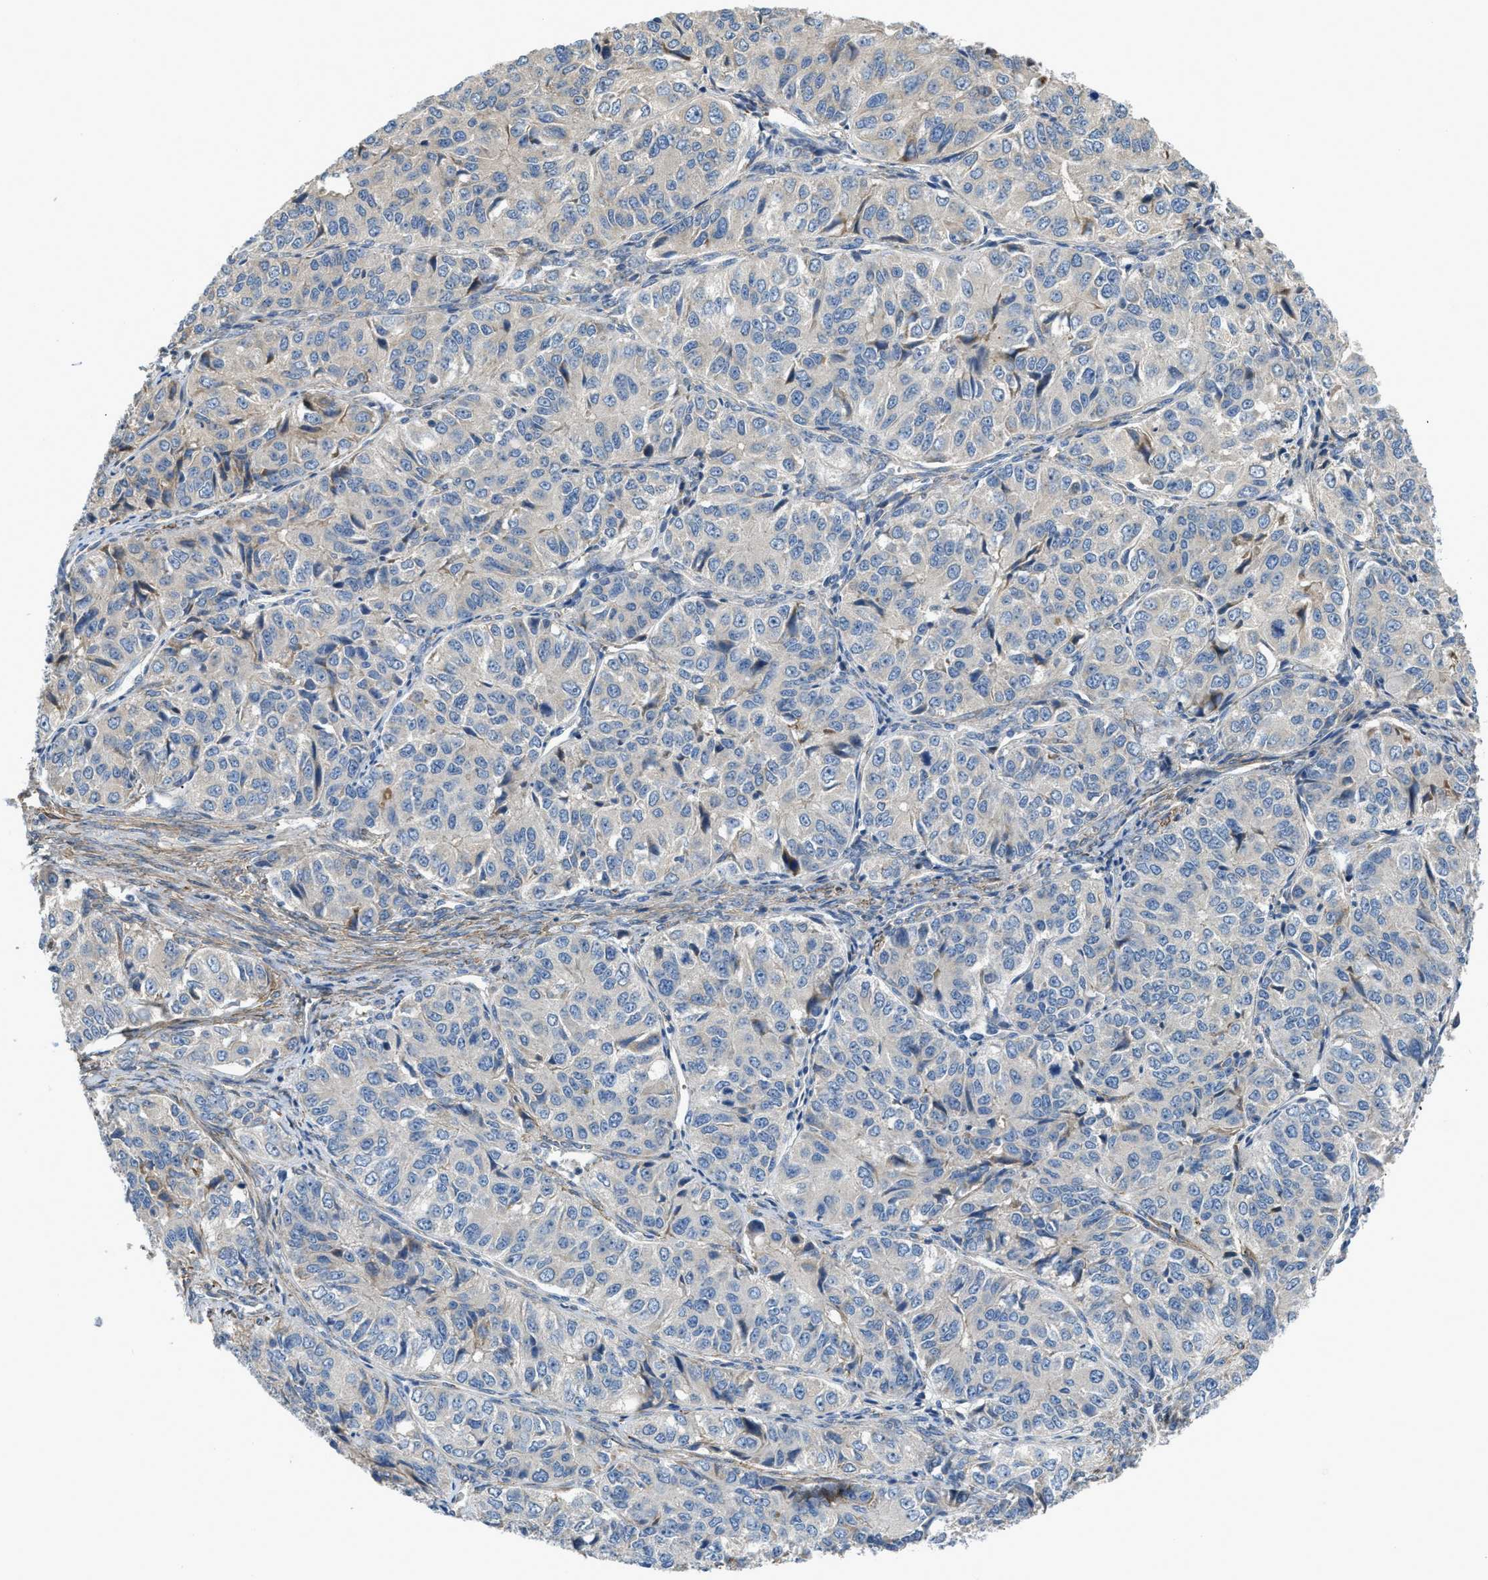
{"staining": {"intensity": "negative", "quantity": "none", "location": "none"}, "tissue": "ovarian cancer", "cell_type": "Tumor cells", "image_type": "cancer", "snomed": [{"axis": "morphology", "description": "Carcinoma, endometroid"}, {"axis": "topography", "description": "Ovary"}], "caption": "There is no significant expression in tumor cells of ovarian endometroid carcinoma.", "gene": "BMPR1A", "patient": {"sex": "female", "age": 51}}